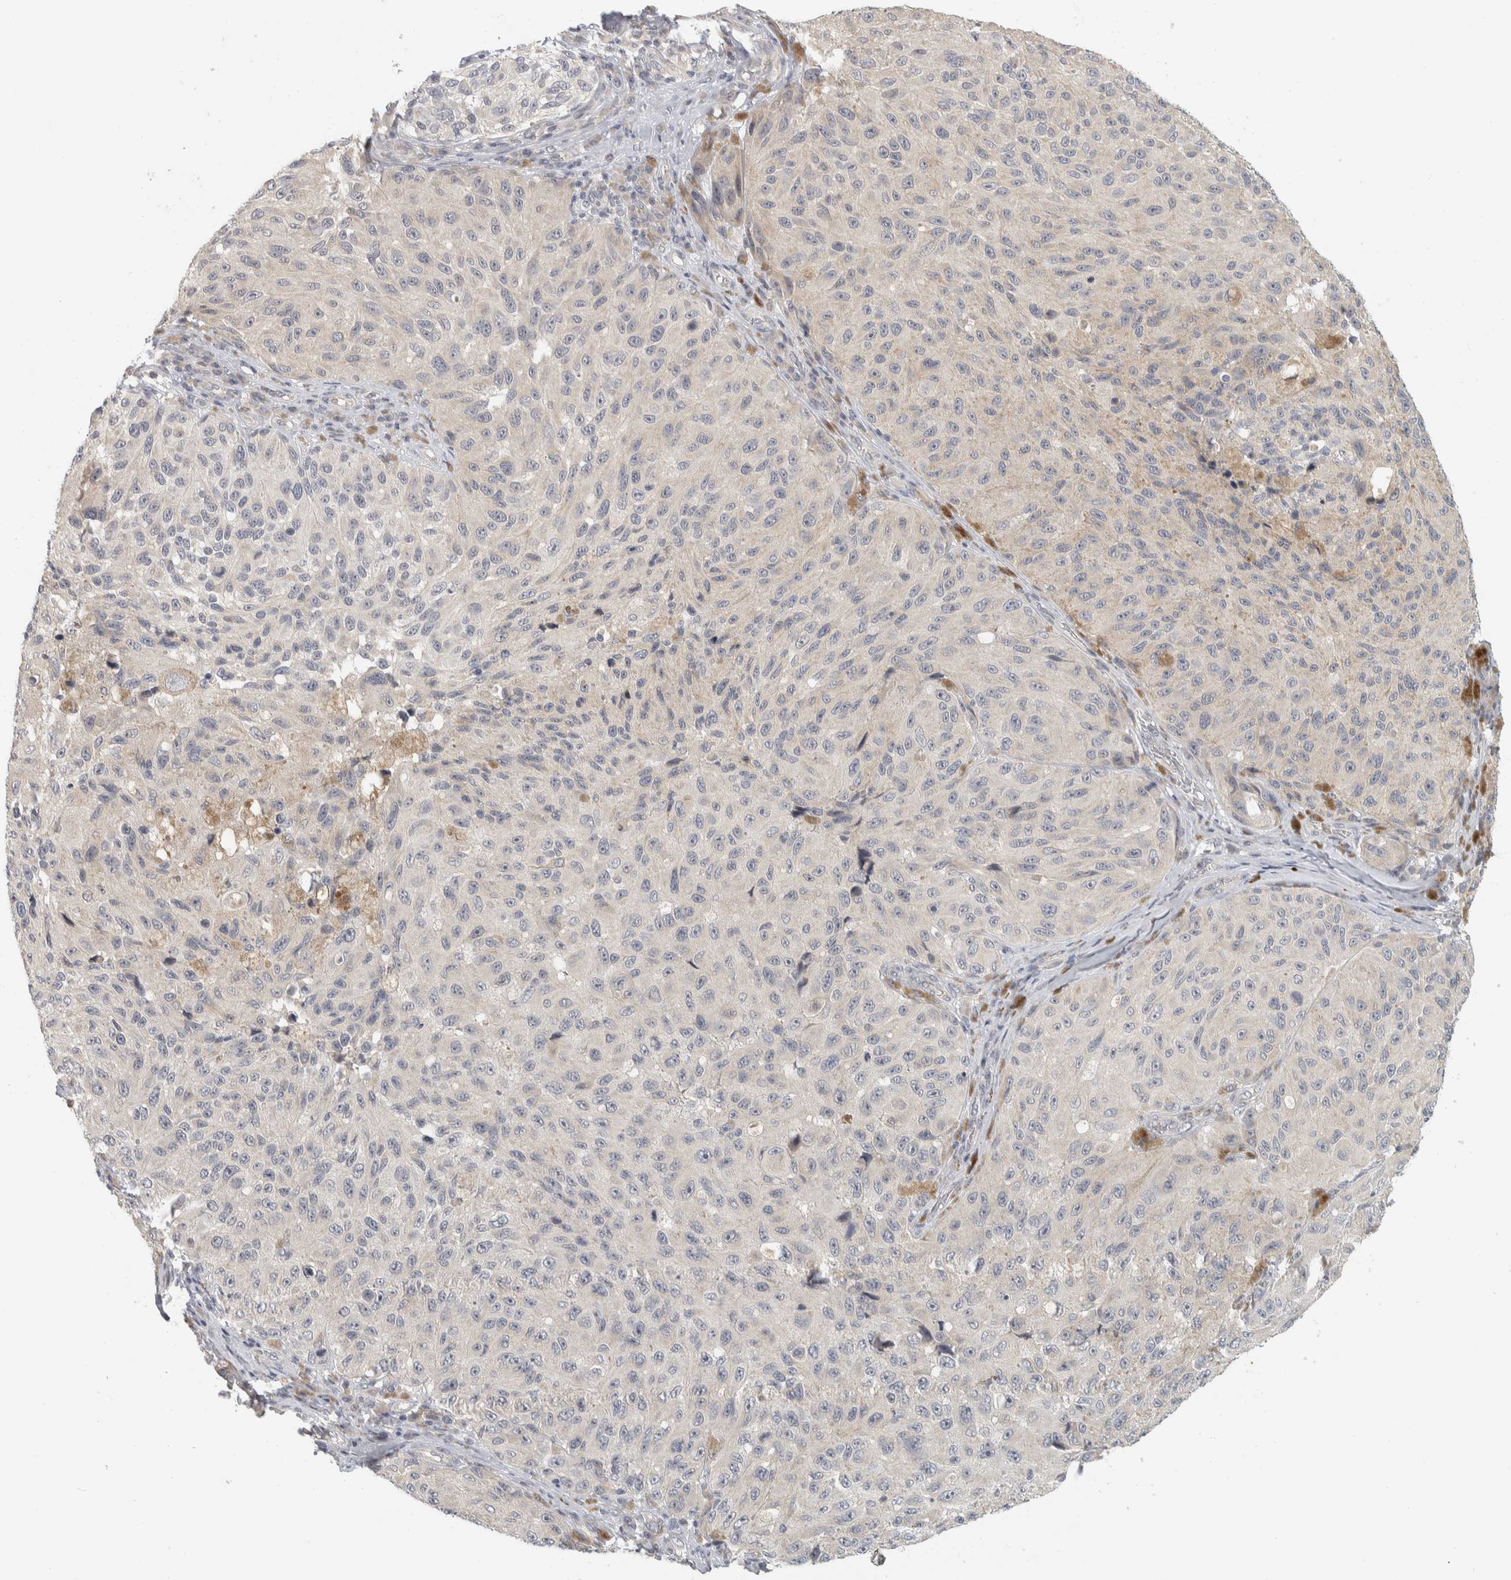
{"staining": {"intensity": "negative", "quantity": "none", "location": "none"}, "tissue": "melanoma", "cell_type": "Tumor cells", "image_type": "cancer", "snomed": [{"axis": "morphology", "description": "Malignant melanoma, NOS"}, {"axis": "topography", "description": "Skin"}], "caption": "Melanoma was stained to show a protein in brown. There is no significant expression in tumor cells. The staining is performed using DAB brown chromogen with nuclei counter-stained in using hematoxylin.", "gene": "AFP", "patient": {"sex": "female", "age": 73}}